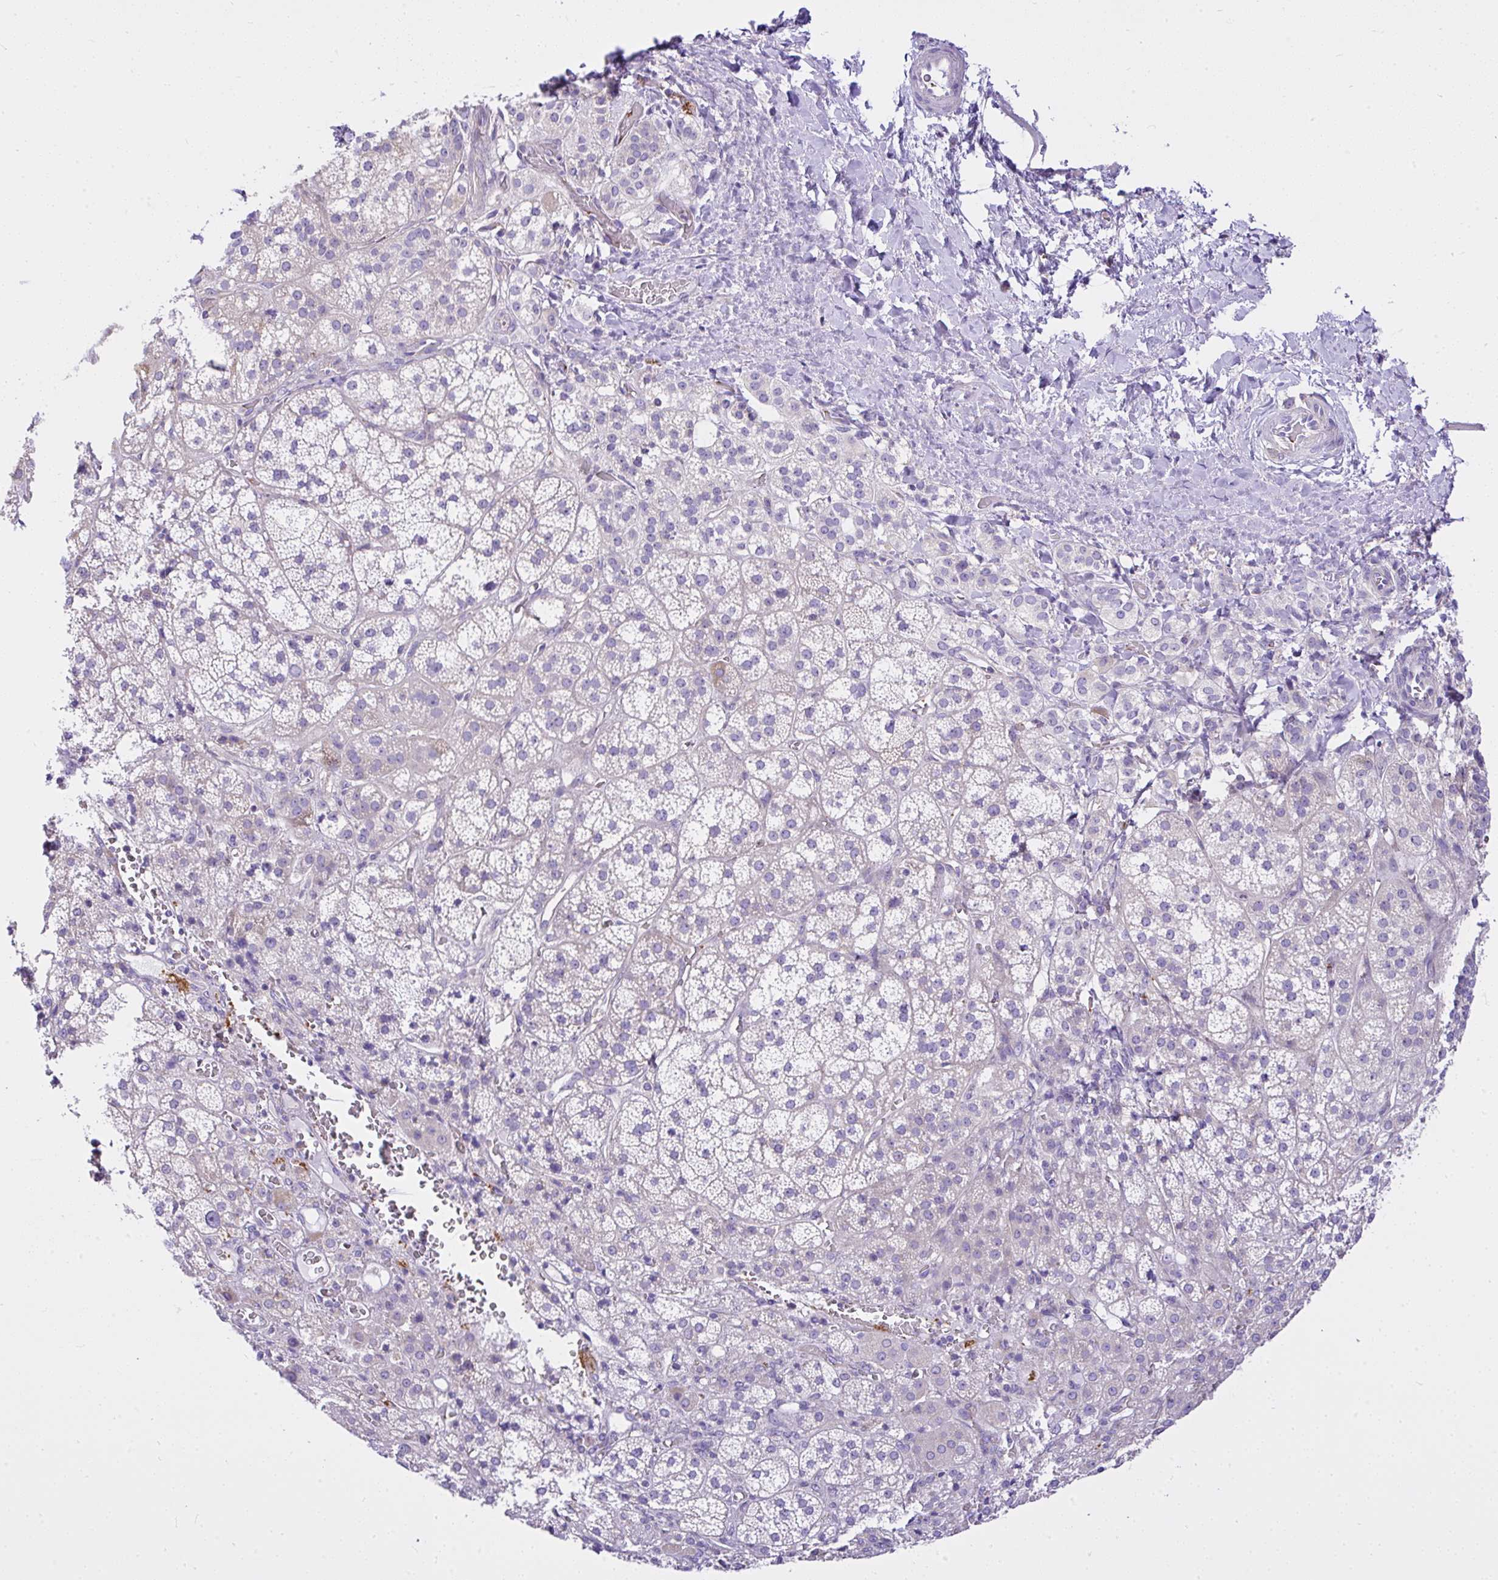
{"staining": {"intensity": "negative", "quantity": "none", "location": "none"}, "tissue": "adrenal gland", "cell_type": "Glandular cells", "image_type": "normal", "snomed": [{"axis": "morphology", "description": "Normal tissue, NOS"}, {"axis": "topography", "description": "Adrenal gland"}], "caption": "This is an IHC micrograph of benign human adrenal gland. There is no staining in glandular cells.", "gene": "CCDC142", "patient": {"sex": "female", "age": 60}}